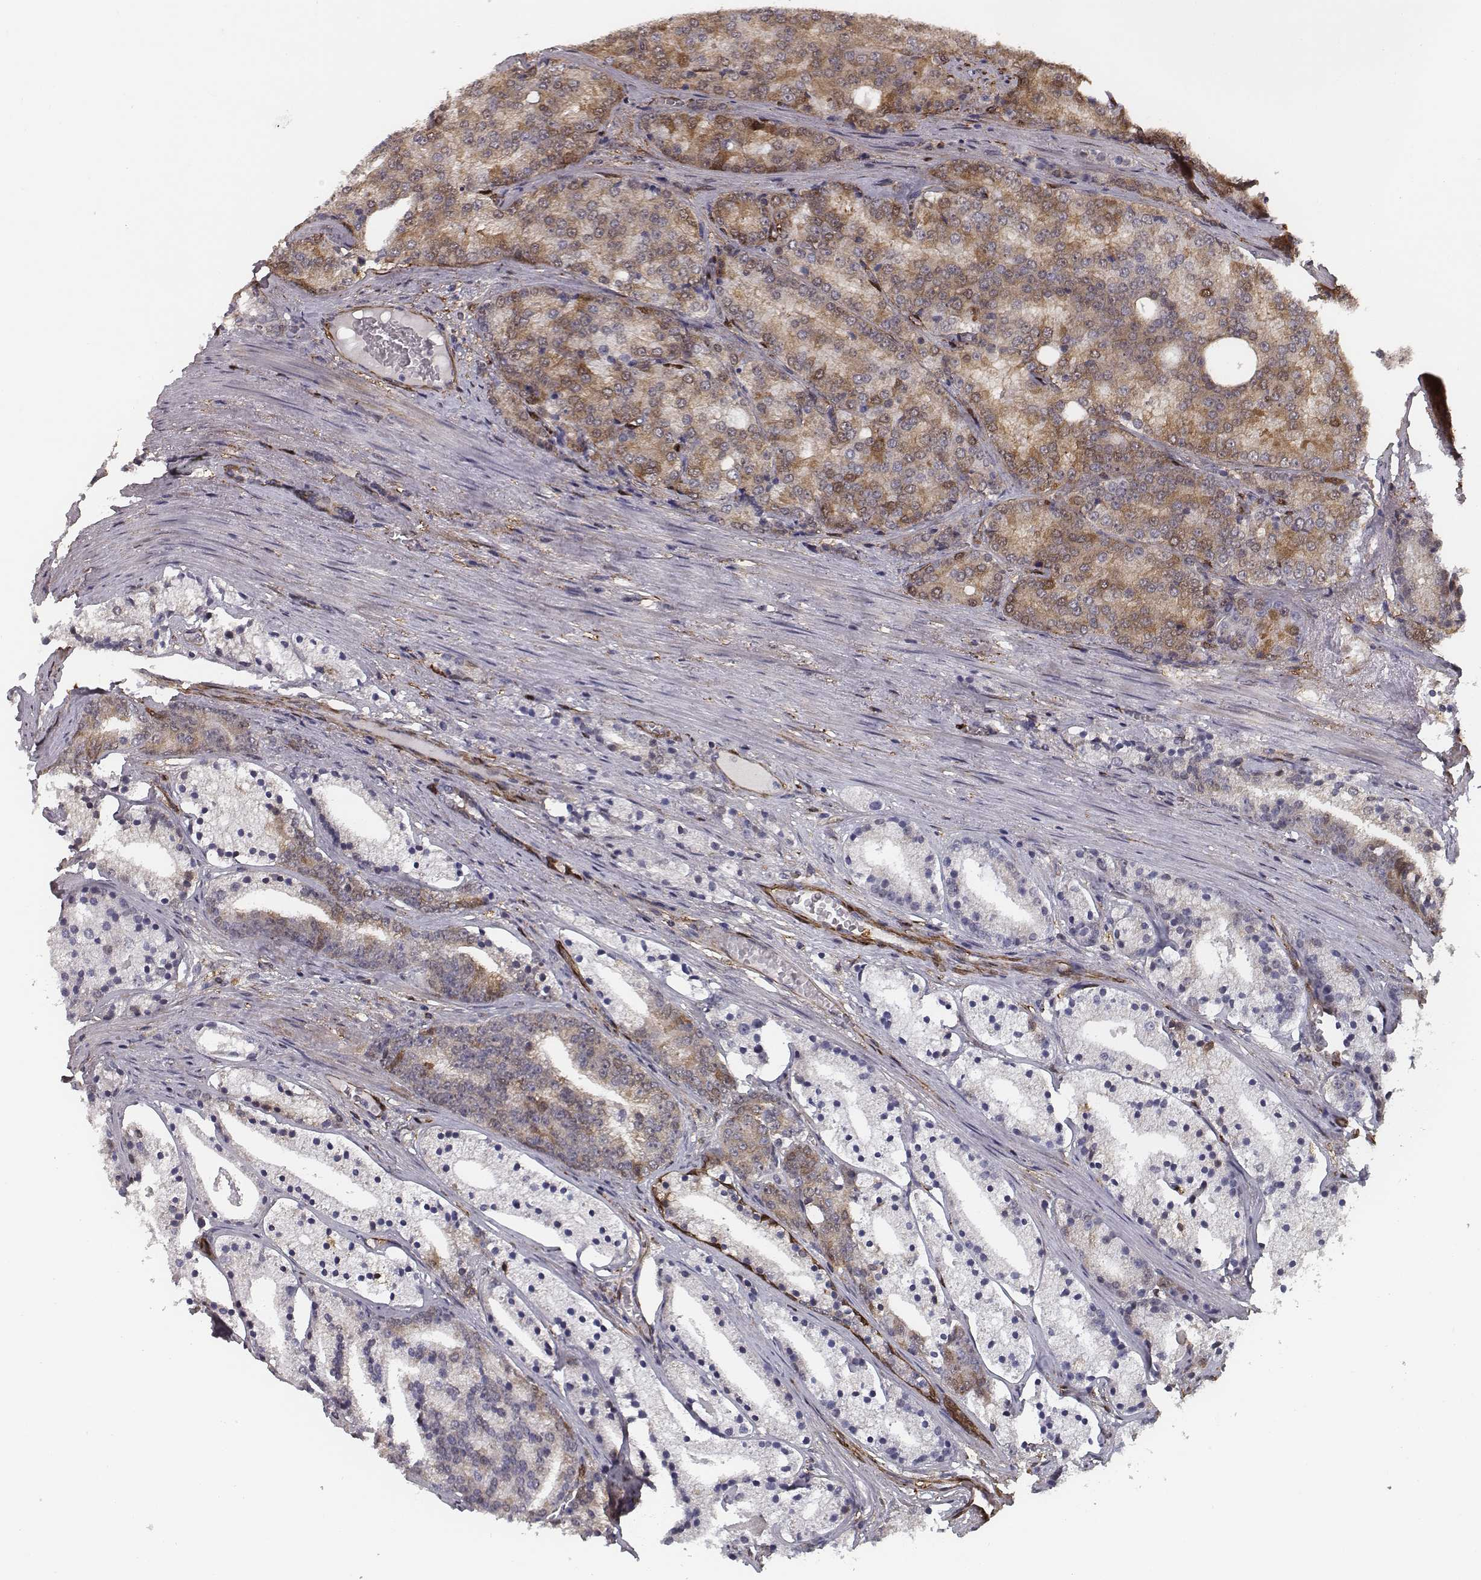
{"staining": {"intensity": "moderate", "quantity": "25%-75%", "location": "cytoplasmic/membranous"}, "tissue": "prostate cancer", "cell_type": "Tumor cells", "image_type": "cancer", "snomed": [{"axis": "morphology", "description": "Adenocarcinoma, NOS"}, {"axis": "topography", "description": "Prostate"}], "caption": "Immunohistochemical staining of prostate cancer (adenocarcinoma) demonstrates medium levels of moderate cytoplasmic/membranous protein staining in about 25%-75% of tumor cells. (Brightfield microscopy of DAB IHC at high magnification).", "gene": "ISYNA1", "patient": {"sex": "male", "age": 69}}